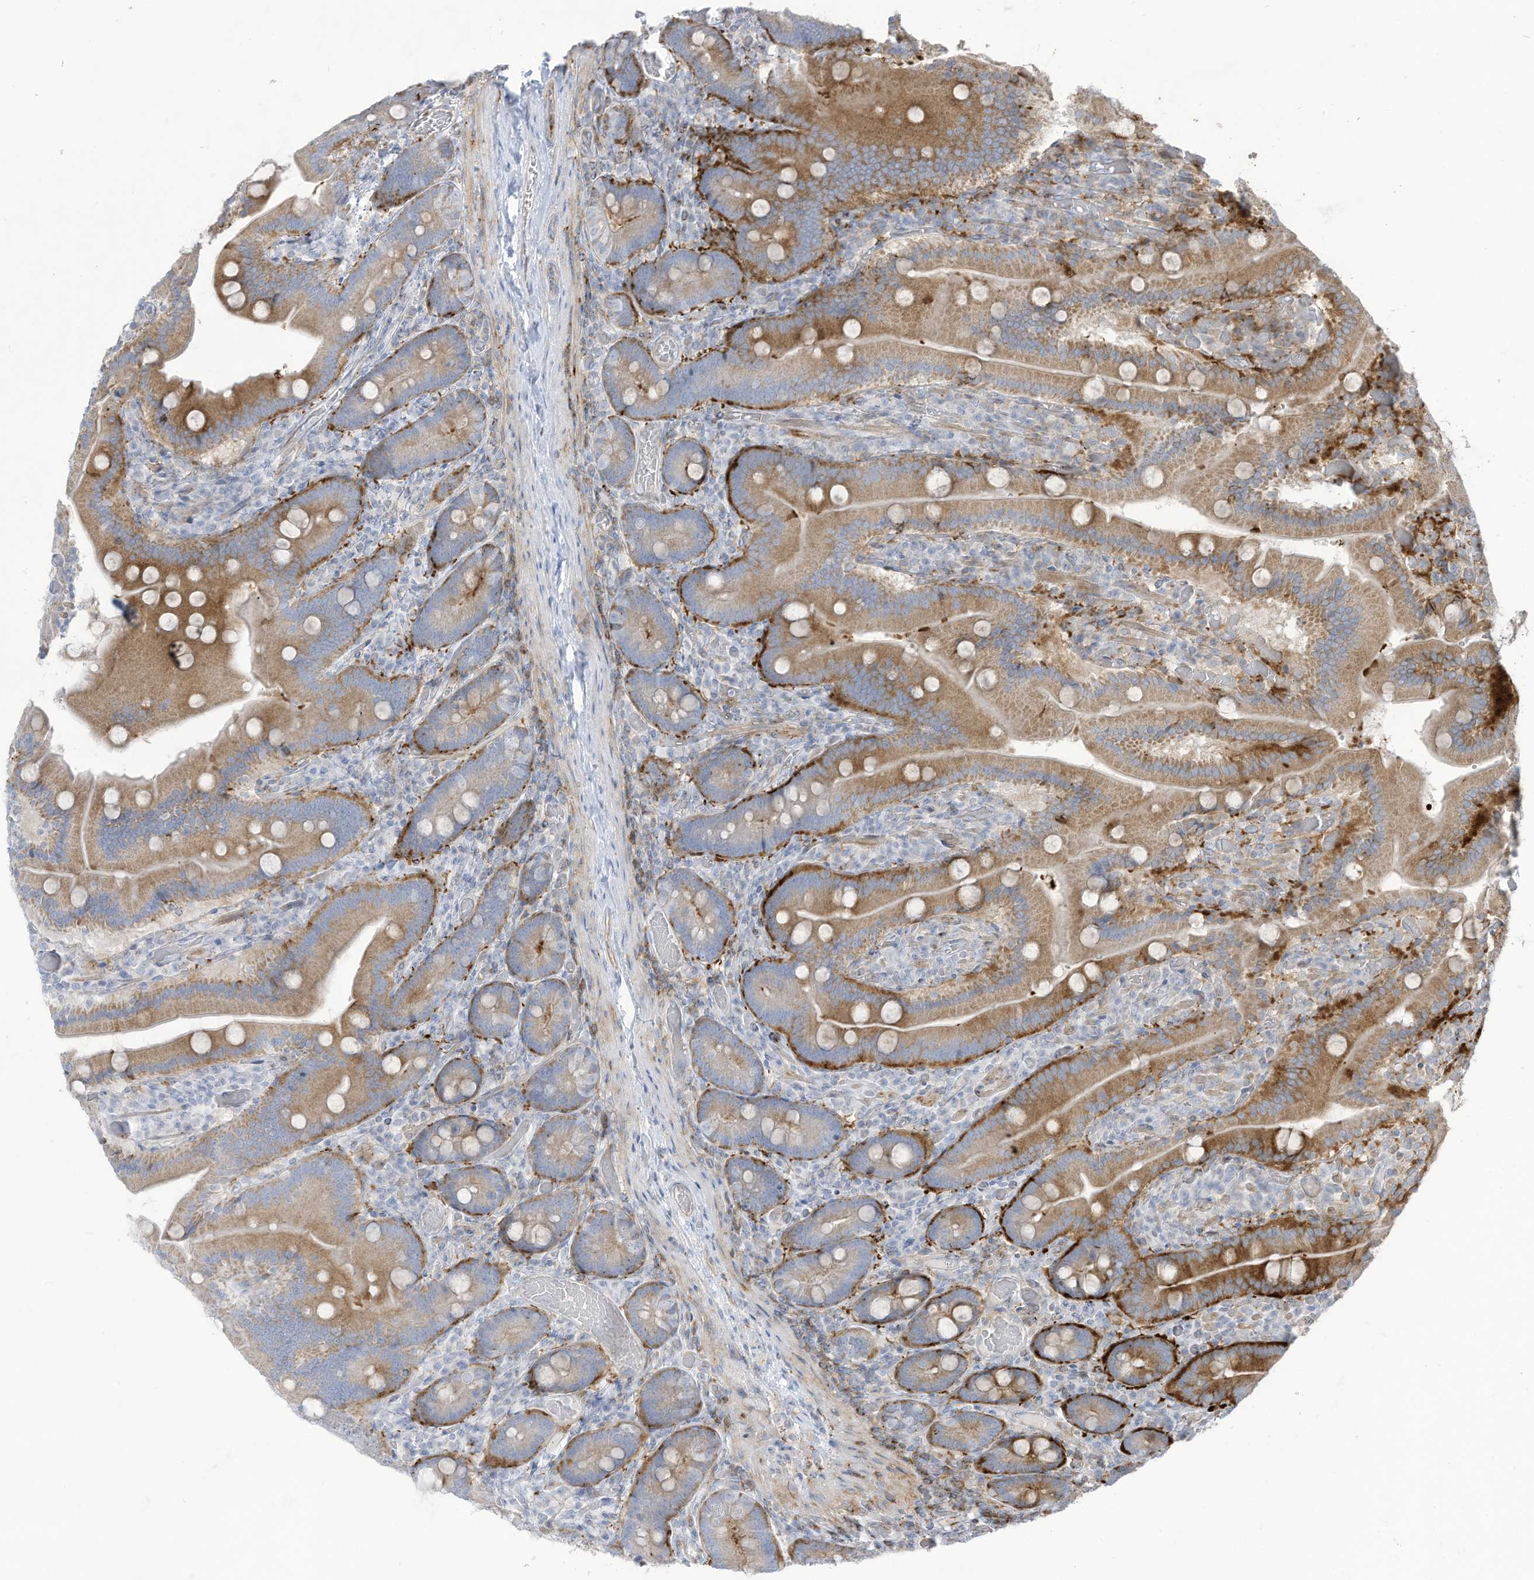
{"staining": {"intensity": "strong", "quantity": "25%-75%", "location": "cytoplasmic/membranous"}, "tissue": "duodenum", "cell_type": "Glandular cells", "image_type": "normal", "snomed": [{"axis": "morphology", "description": "Normal tissue, NOS"}, {"axis": "topography", "description": "Duodenum"}], "caption": "DAB (3,3'-diaminobenzidine) immunohistochemical staining of unremarkable human duodenum reveals strong cytoplasmic/membranous protein positivity in approximately 25%-75% of glandular cells.", "gene": "THNSL2", "patient": {"sex": "female", "age": 62}}